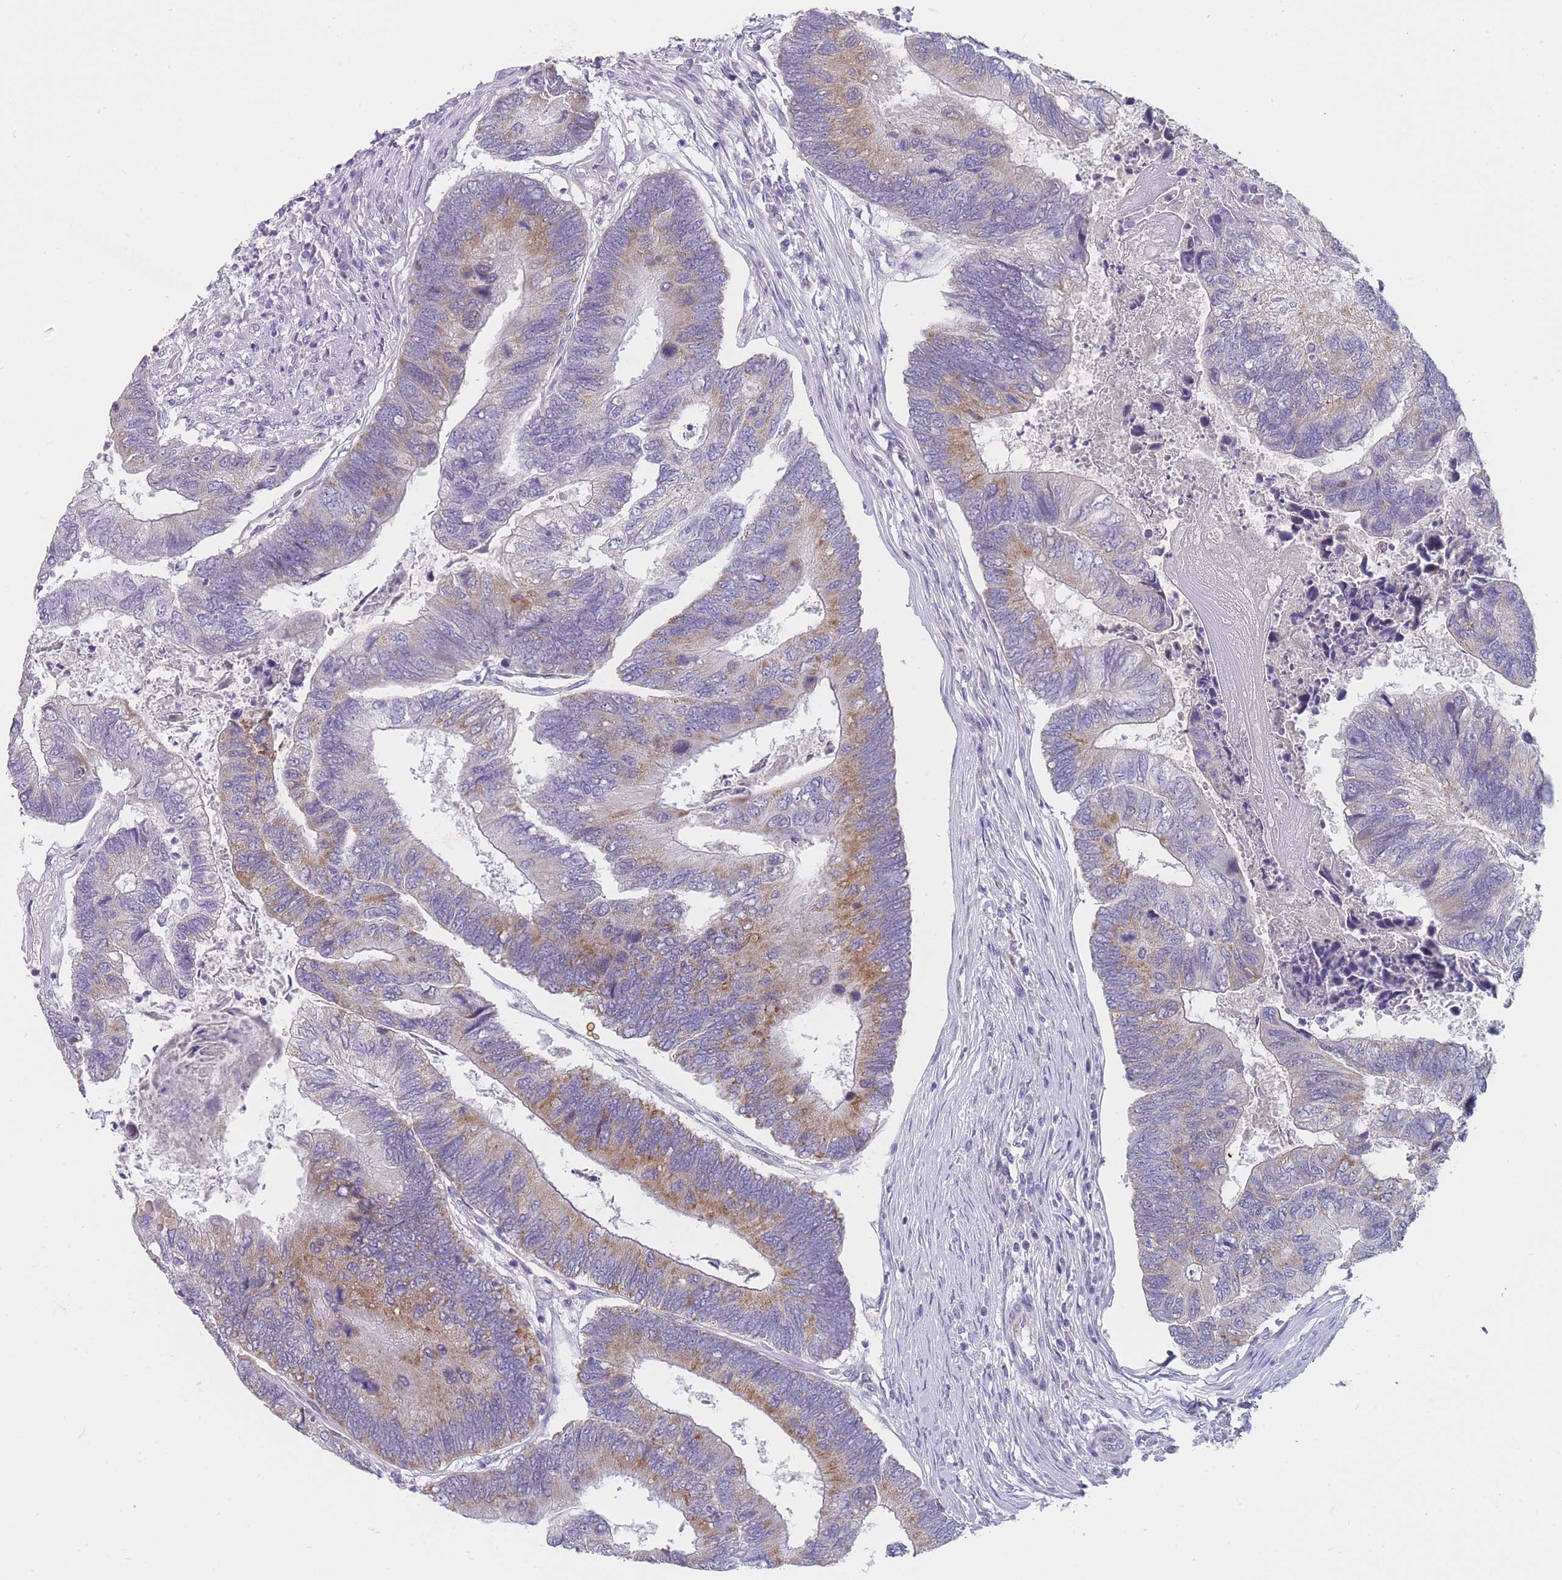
{"staining": {"intensity": "moderate", "quantity": "25%-75%", "location": "cytoplasmic/membranous"}, "tissue": "colorectal cancer", "cell_type": "Tumor cells", "image_type": "cancer", "snomed": [{"axis": "morphology", "description": "Adenocarcinoma, NOS"}, {"axis": "topography", "description": "Colon"}], "caption": "Tumor cells demonstrate medium levels of moderate cytoplasmic/membranous staining in about 25%-75% of cells in human adenocarcinoma (colorectal). (Brightfield microscopy of DAB IHC at high magnification).", "gene": "MRPS14", "patient": {"sex": "female", "age": 67}}